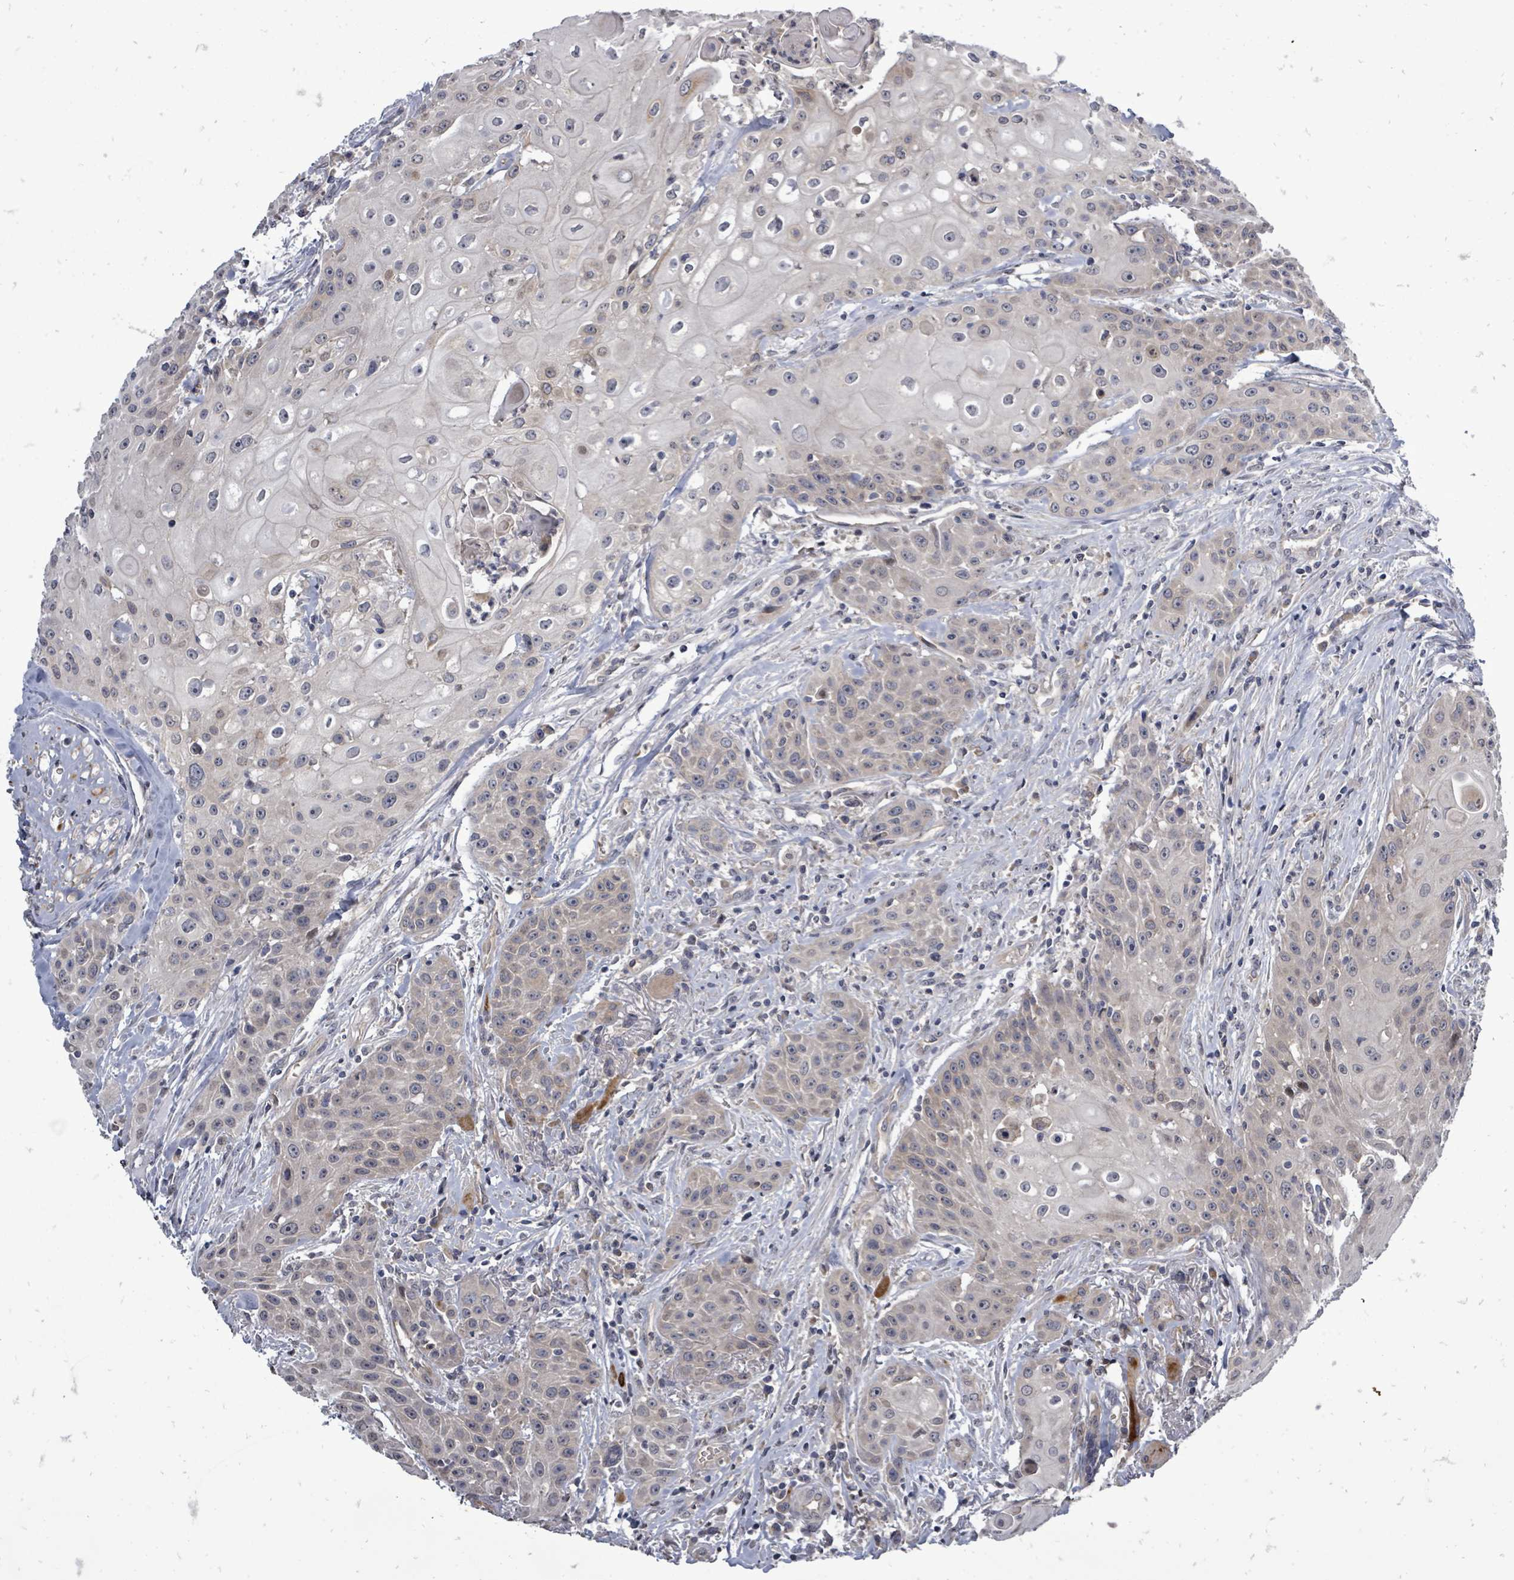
{"staining": {"intensity": "weak", "quantity": "<25%", "location": "cytoplasmic/membranous"}, "tissue": "head and neck cancer", "cell_type": "Tumor cells", "image_type": "cancer", "snomed": [{"axis": "morphology", "description": "Squamous cell carcinoma, NOS"}, {"axis": "topography", "description": "Oral tissue"}, {"axis": "topography", "description": "Head-Neck"}], "caption": "Protein analysis of head and neck squamous cell carcinoma reveals no significant expression in tumor cells.", "gene": "RALGAPB", "patient": {"sex": "female", "age": 82}}